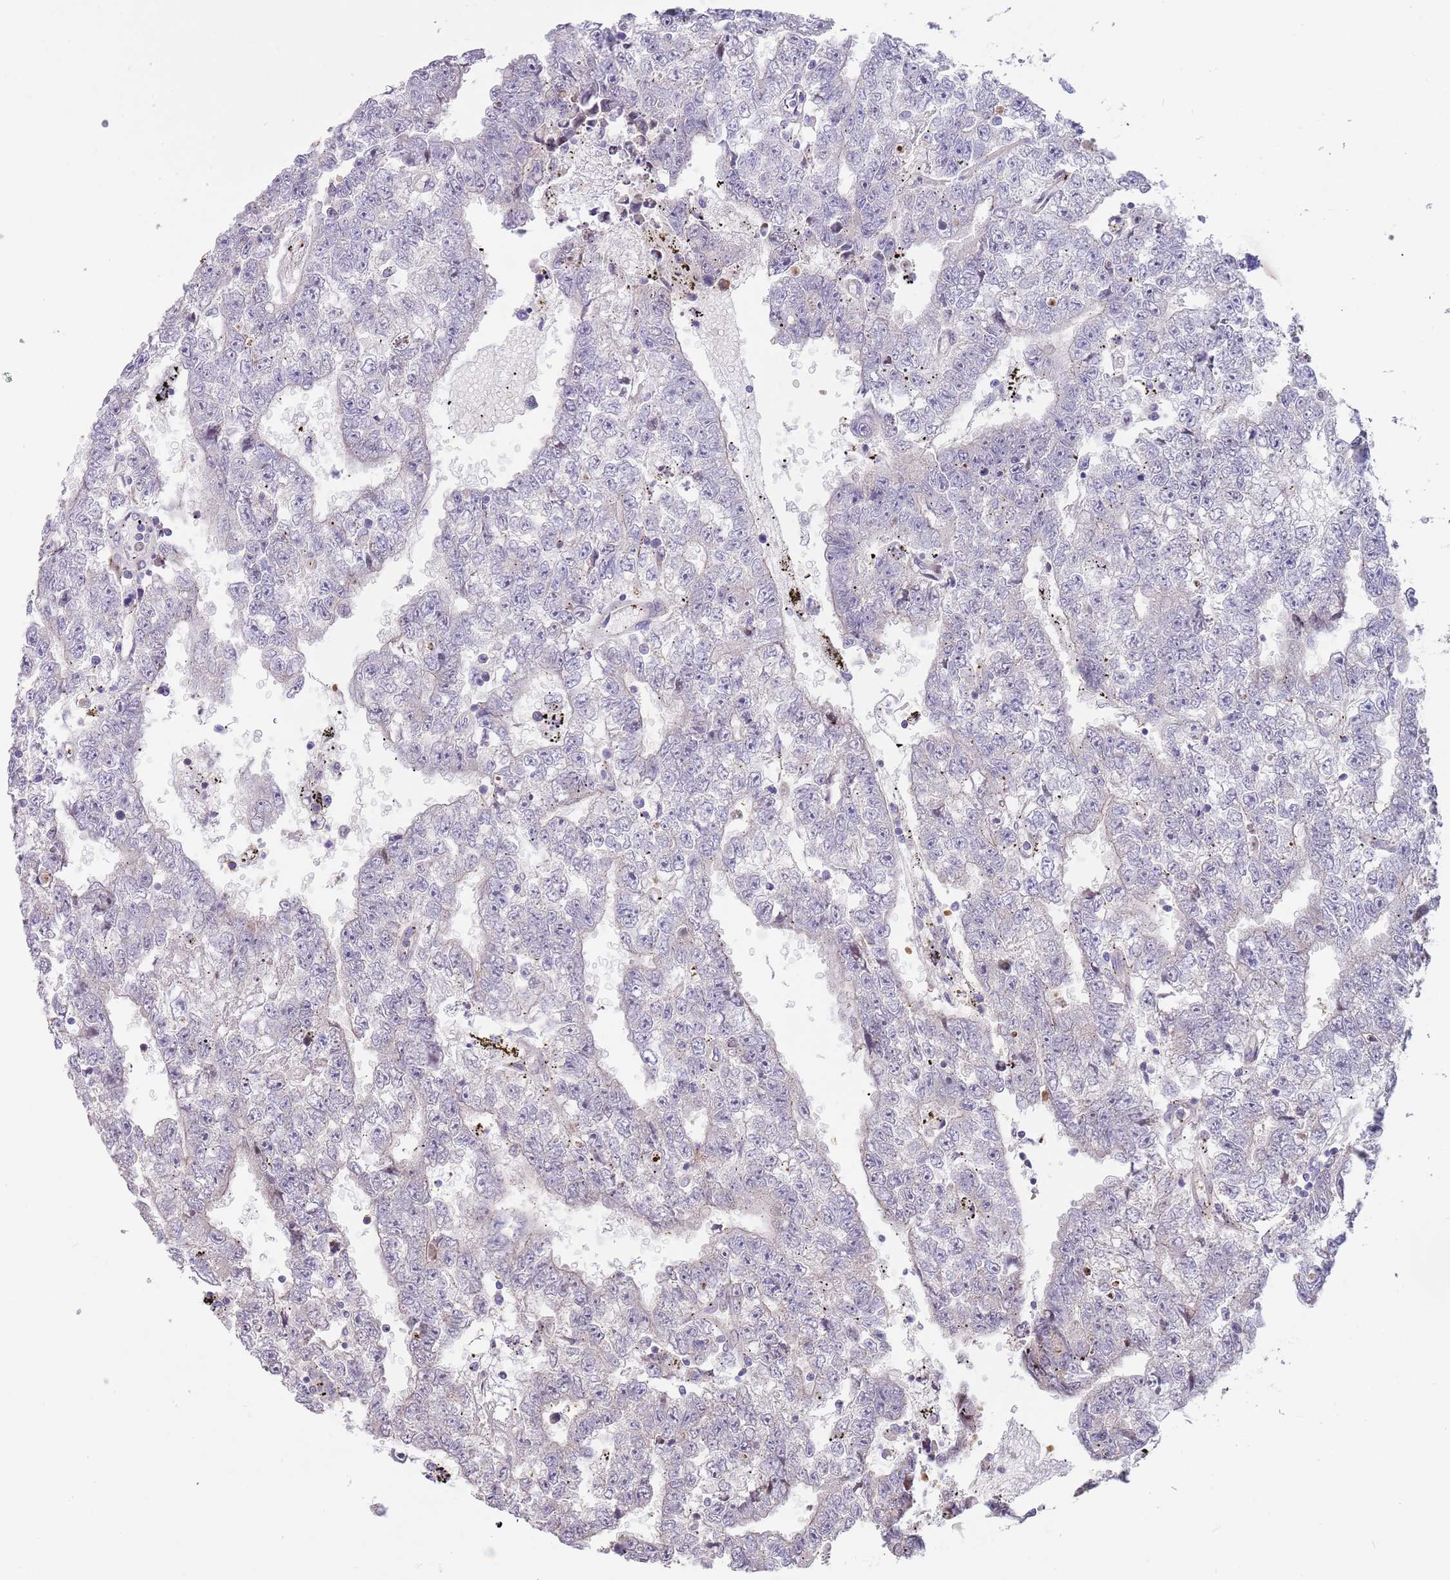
{"staining": {"intensity": "negative", "quantity": "none", "location": "none"}, "tissue": "testis cancer", "cell_type": "Tumor cells", "image_type": "cancer", "snomed": [{"axis": "morphology", "description": "Carcinoma, Embryonal, NOS"}, {"axis": "topography", "description": "Testis"}], "caption": "Tumor cells show no significant staining in testis embryonal carcinoma.", "gene": "ZNF14", "patient": {"sex": "male", "age": 25}}